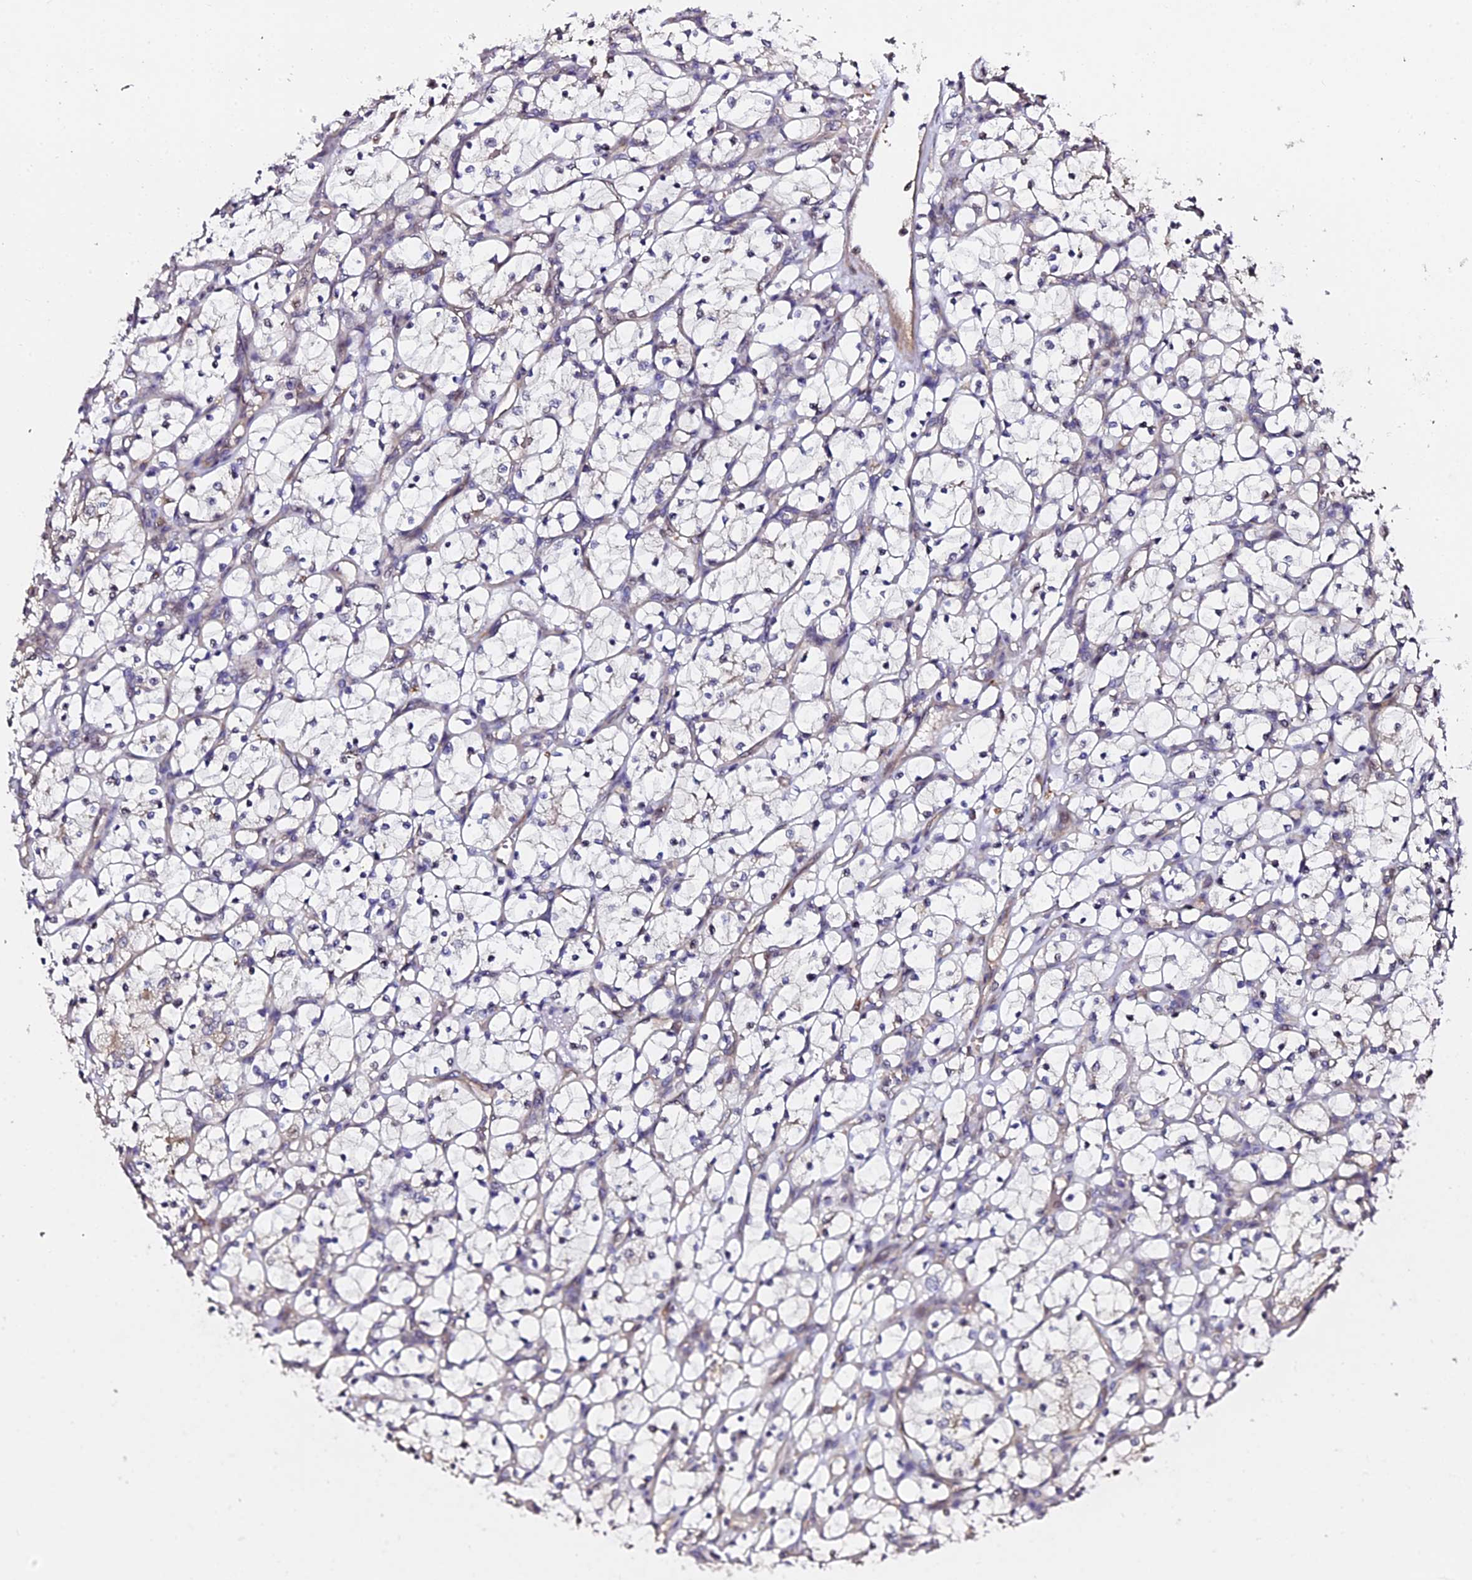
{"staining": {"intensity": "negative", "quantity": "none", "location": "none"}, "tissue": "renal cancer", "cell_type": "Tumor cells", "image_type": "cancer", "snomed": [{"axis": "morphology", "description": "Adenocarcinoma, NOS"}, {"axis": "topography", "description": "Kidney"}], "caption": "Tumor cells are negative for brown protein staining in renal cancer (adenocarcinoma).", "gene": "GPN3", "patient": {"sex": "female", "age": 69}}